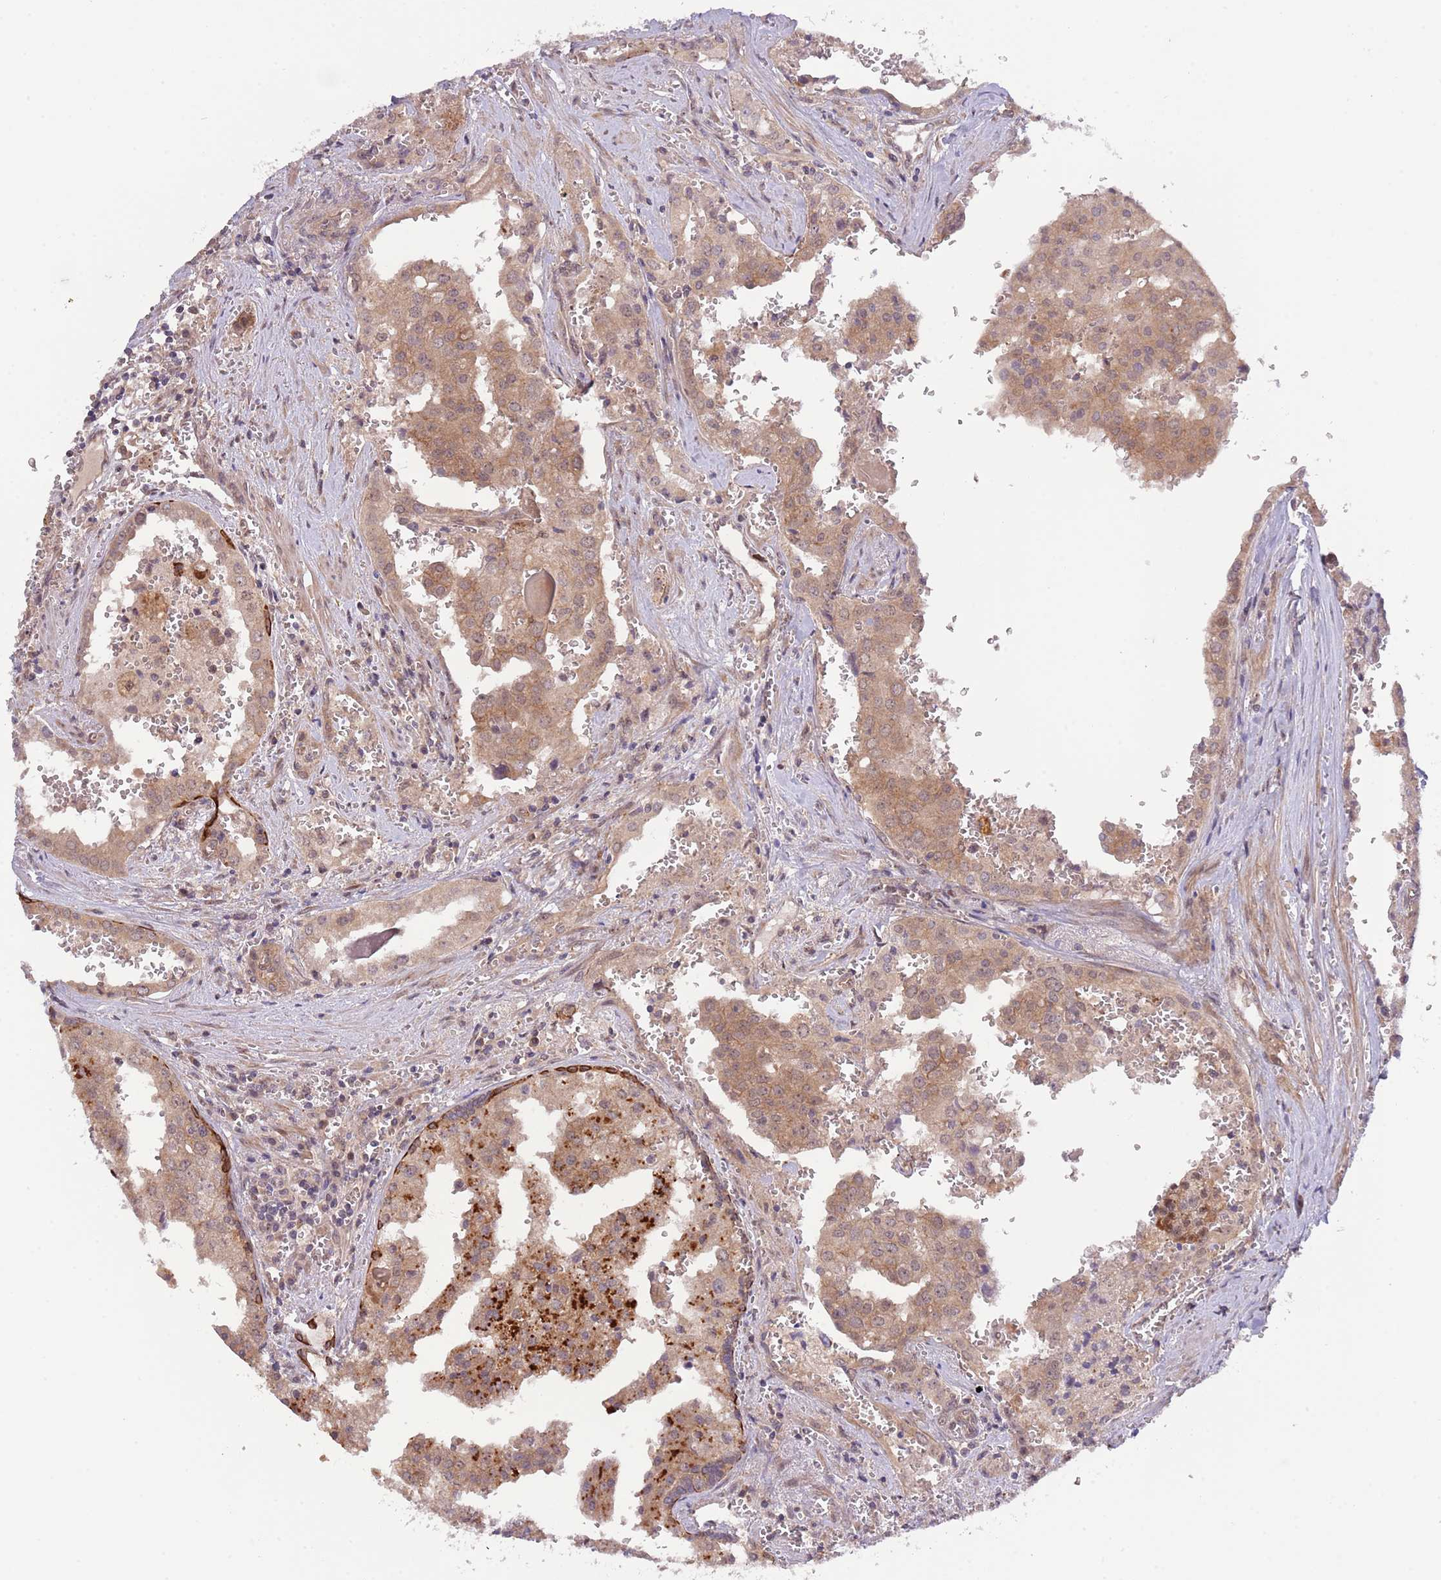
{"staining": {"intensity": "moderate", "quantity": "25%-75%", "location": "cytoplasmic/membranous"}, "tissue": "prostate cancer", "cell_type": "Tumor cells", "image_type": "cancer", "snomed": [{"axis": "morphology", "description": "Adenocarcinoma, High grade"}, {"axis": "topography", "description": "Prostate"}], "caption": "Approximately 25%-75% of tumor cells in human prostate cancer show moderate cytoplasmic/membranous protein positivity as visualized by brown immunohistochemical staining.", "gene": "PRR16", "patient": {"sex": "male", "age": 68}}